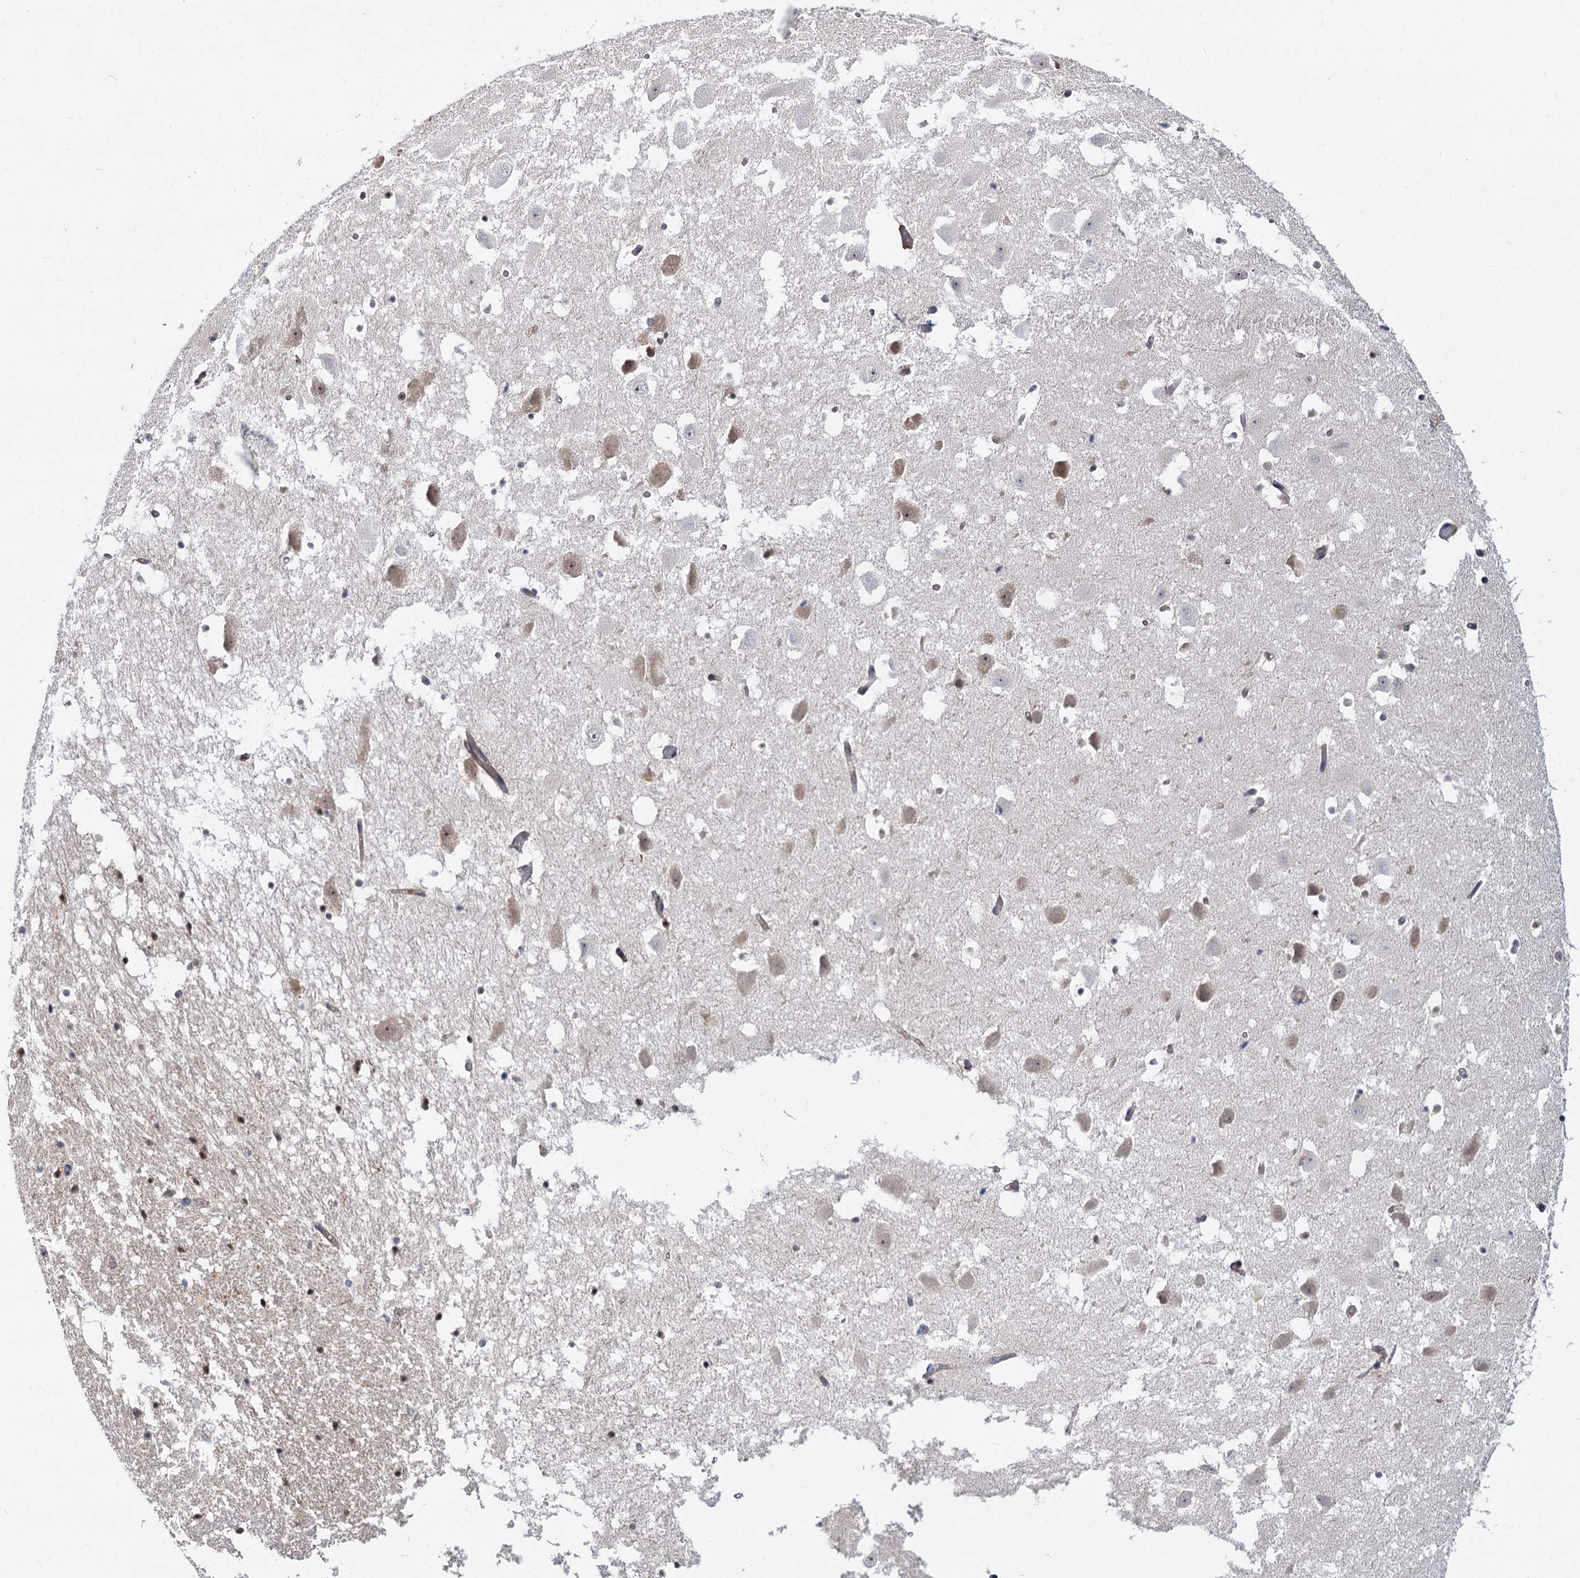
{"staining": {"intensity": "weak", "quantity": "25%-75%", "location": "cytoplasmic/membranous,nuclear"}, "tissue": "hippocampus", "cell_type": "Glial cells", "image_type": "normal", "snomed": [{"axis": "morphology", "description": "Normal tissue, NOS"}, {"axis": "topography", "description": "Hippocampus"}], "caption": "Protein staining of normal hippocampus demonstrates weak cytoplasmic/membranous,nuclear positivity in approximately 25%-75% of glial cells. The staining was performed using DAB (3,3'-diaminobenzidine) to visualize the protein expression in brown, while the nuclei were stained in blue with hematoxylin (Magnification: 20x).", "gene": "SNX15", "patient": {"sex": "female", "age": 52}}